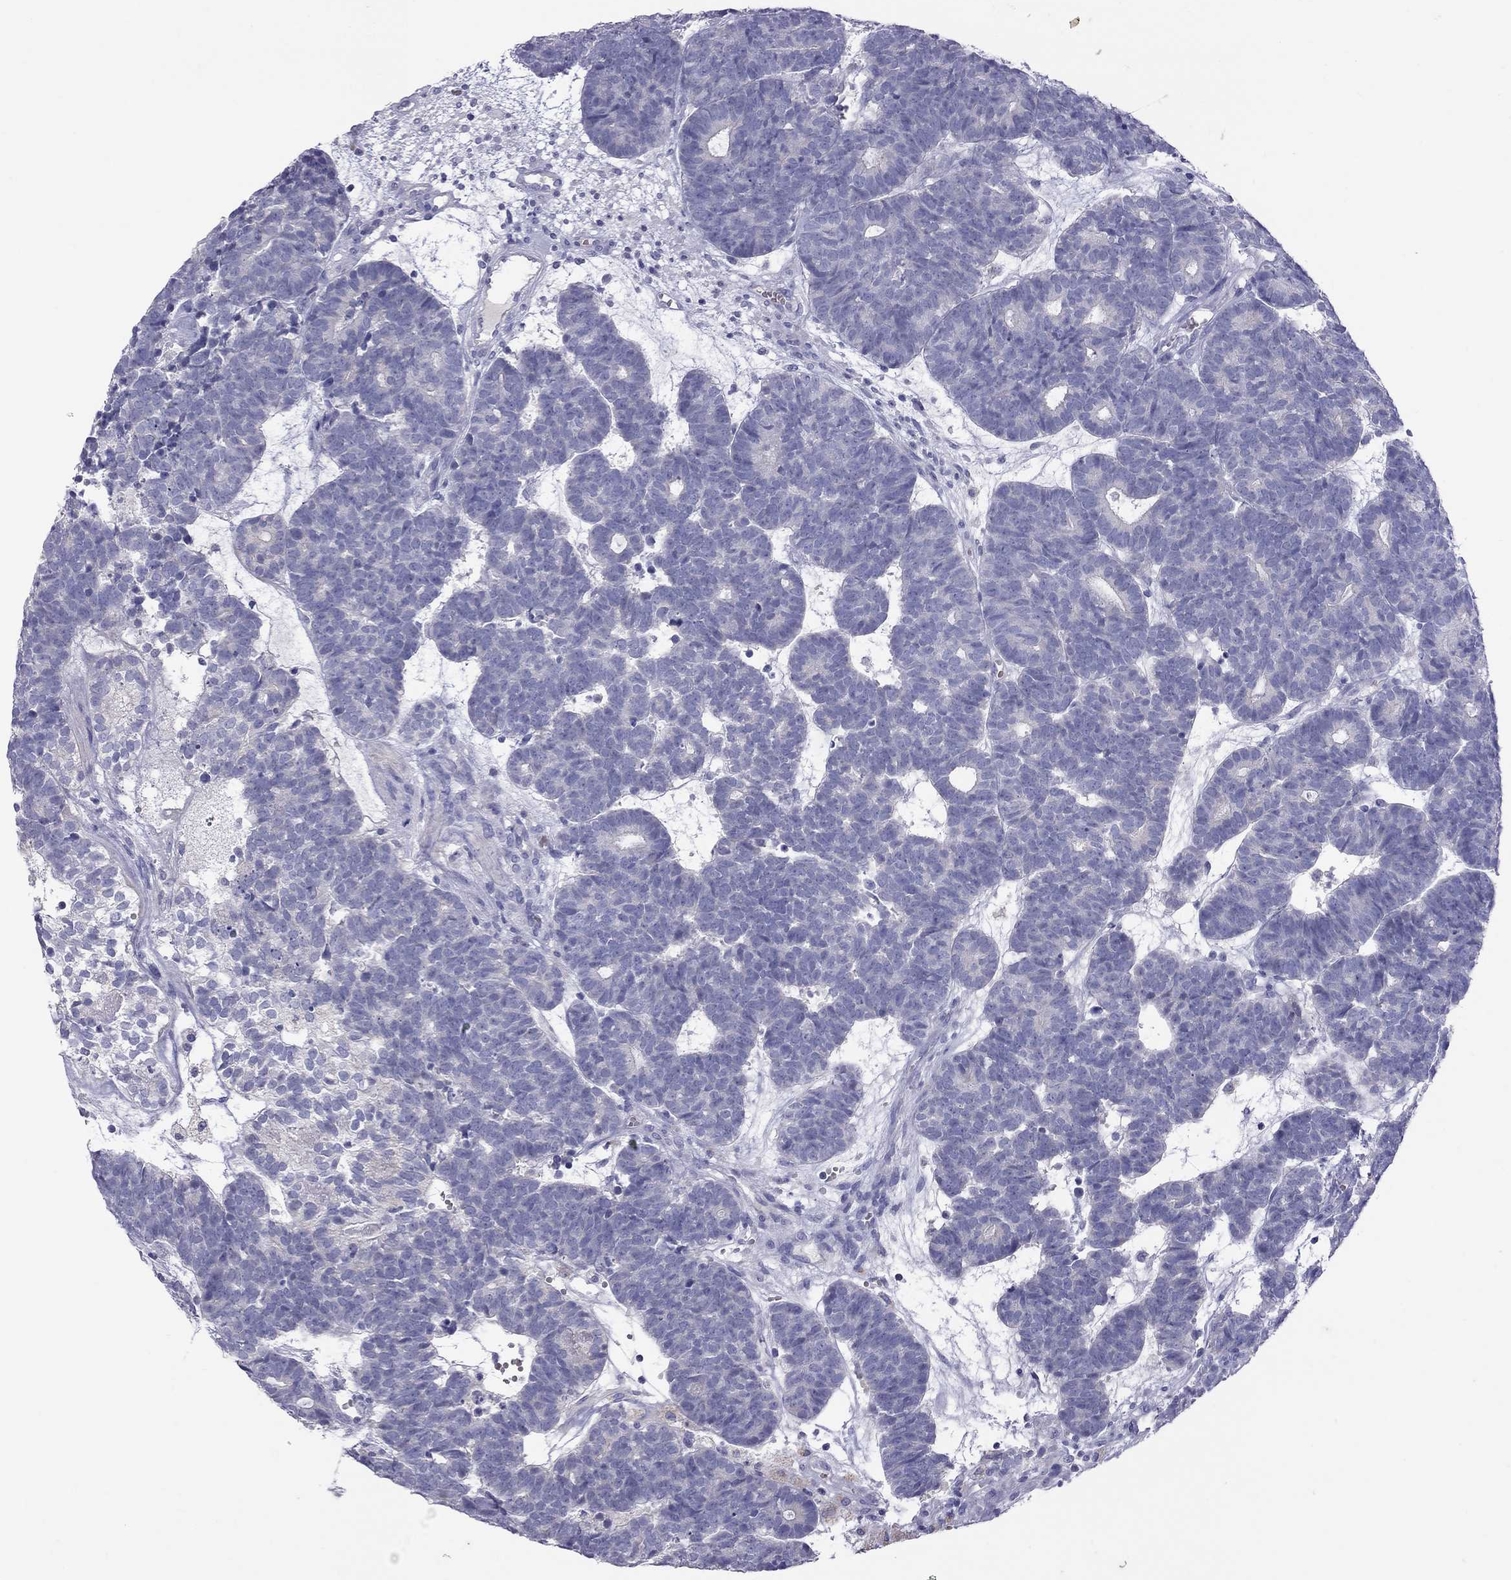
{"staining": {"intensity": "negative", "quantity": "none", "location": "none"}, "tissue": "head and neck cancer", "cell_type": "Tumor cells", "image_type": "cancer", "snomed": [{"axis": "morphology", "description": "Adenocarcinoma, NOS"}, {"axis": "topography", "description": "Head-Neck"}], "caption": "Tumor cells show no significant protein staining in head and neck adenocarcinoma.", "gene": "MUC16", "patient": {"sex": "female", "age": 81}}